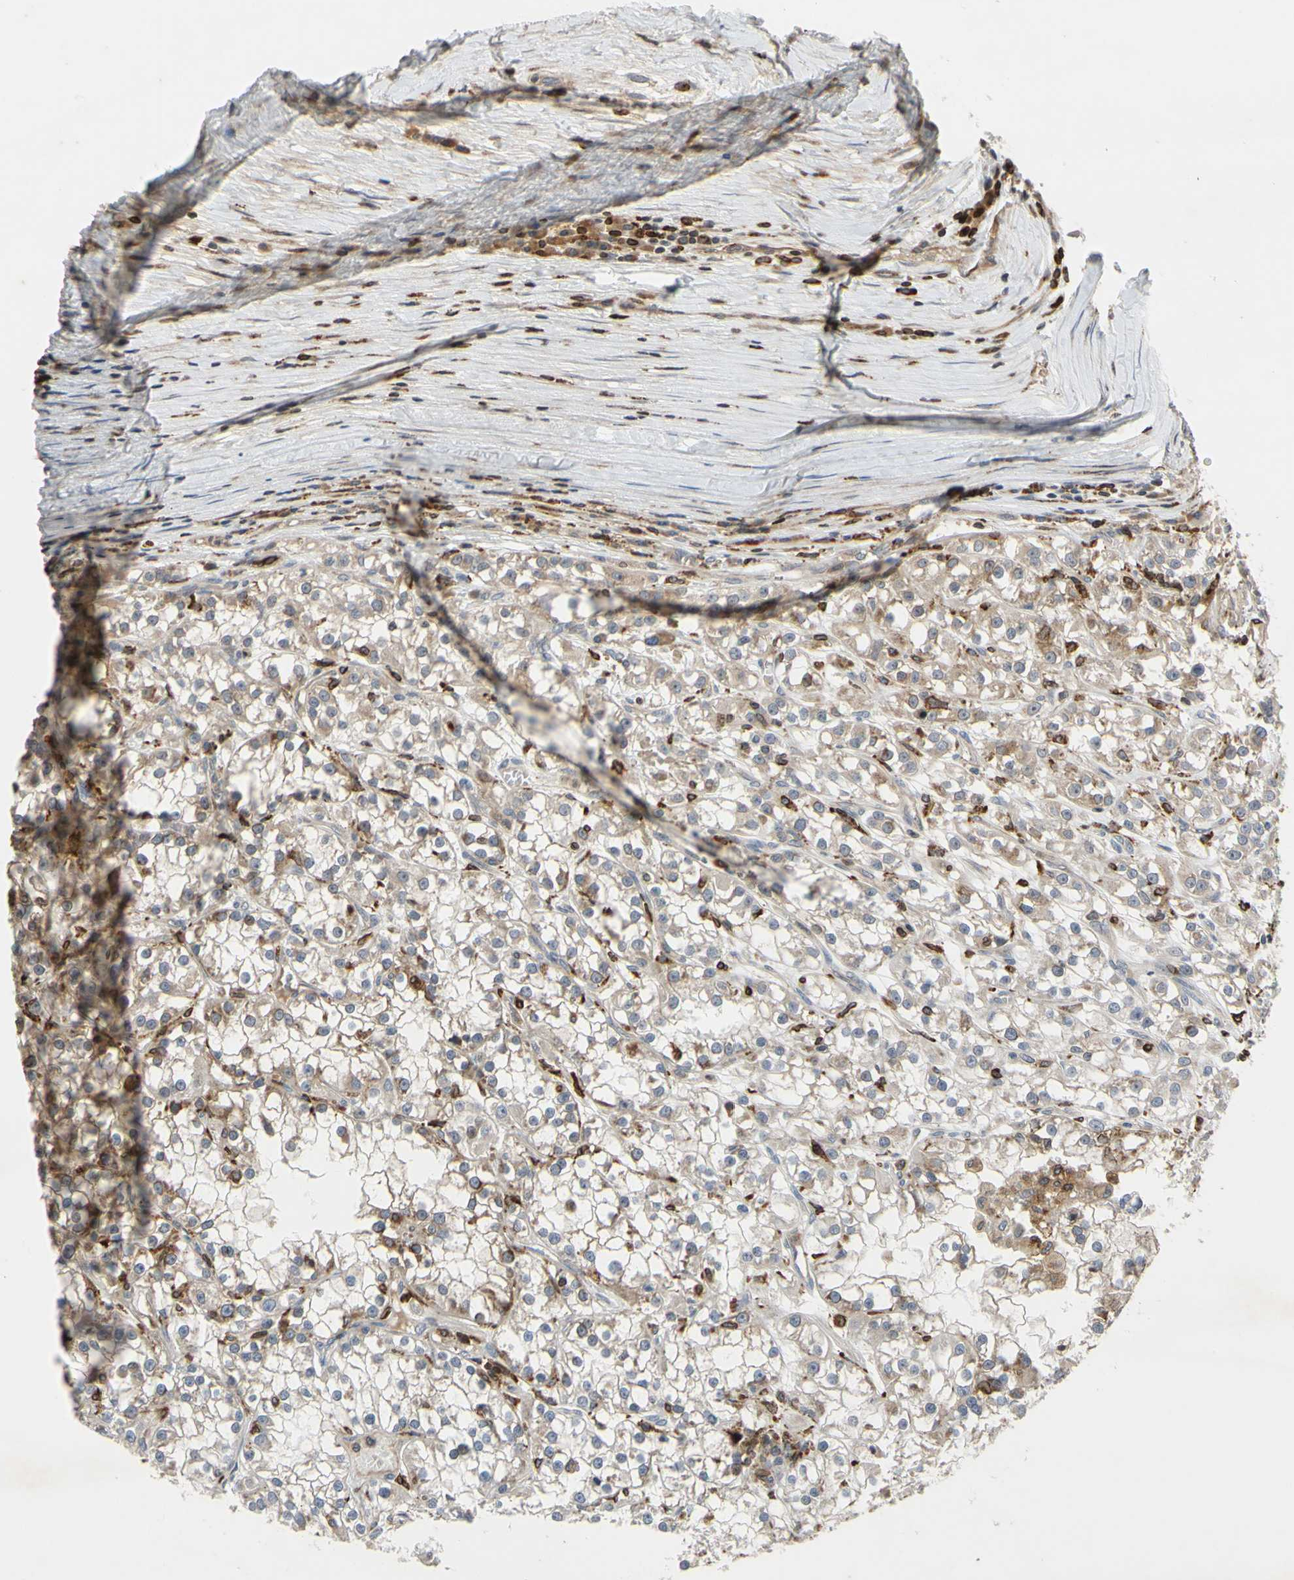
{"staining": {"intensity": "weak", "quantity": "<25%", "location": "cytoplasmic/membranous"}, "tissue": "renal cancer", "cell_type": "Tumor cells", "image_type": "cancer", "snomed": [{"axis": "morphology", "description": "Adenocarcinoma, NOS"}, {"axis": "topography", "description": "Kidney"}], "caption": "This is an IHC image of adenocarcinoma (renal). There is no positivity in tumor cells.", "gene": "PLXNA2", "patient": {"sex": "female", "age": 52}}